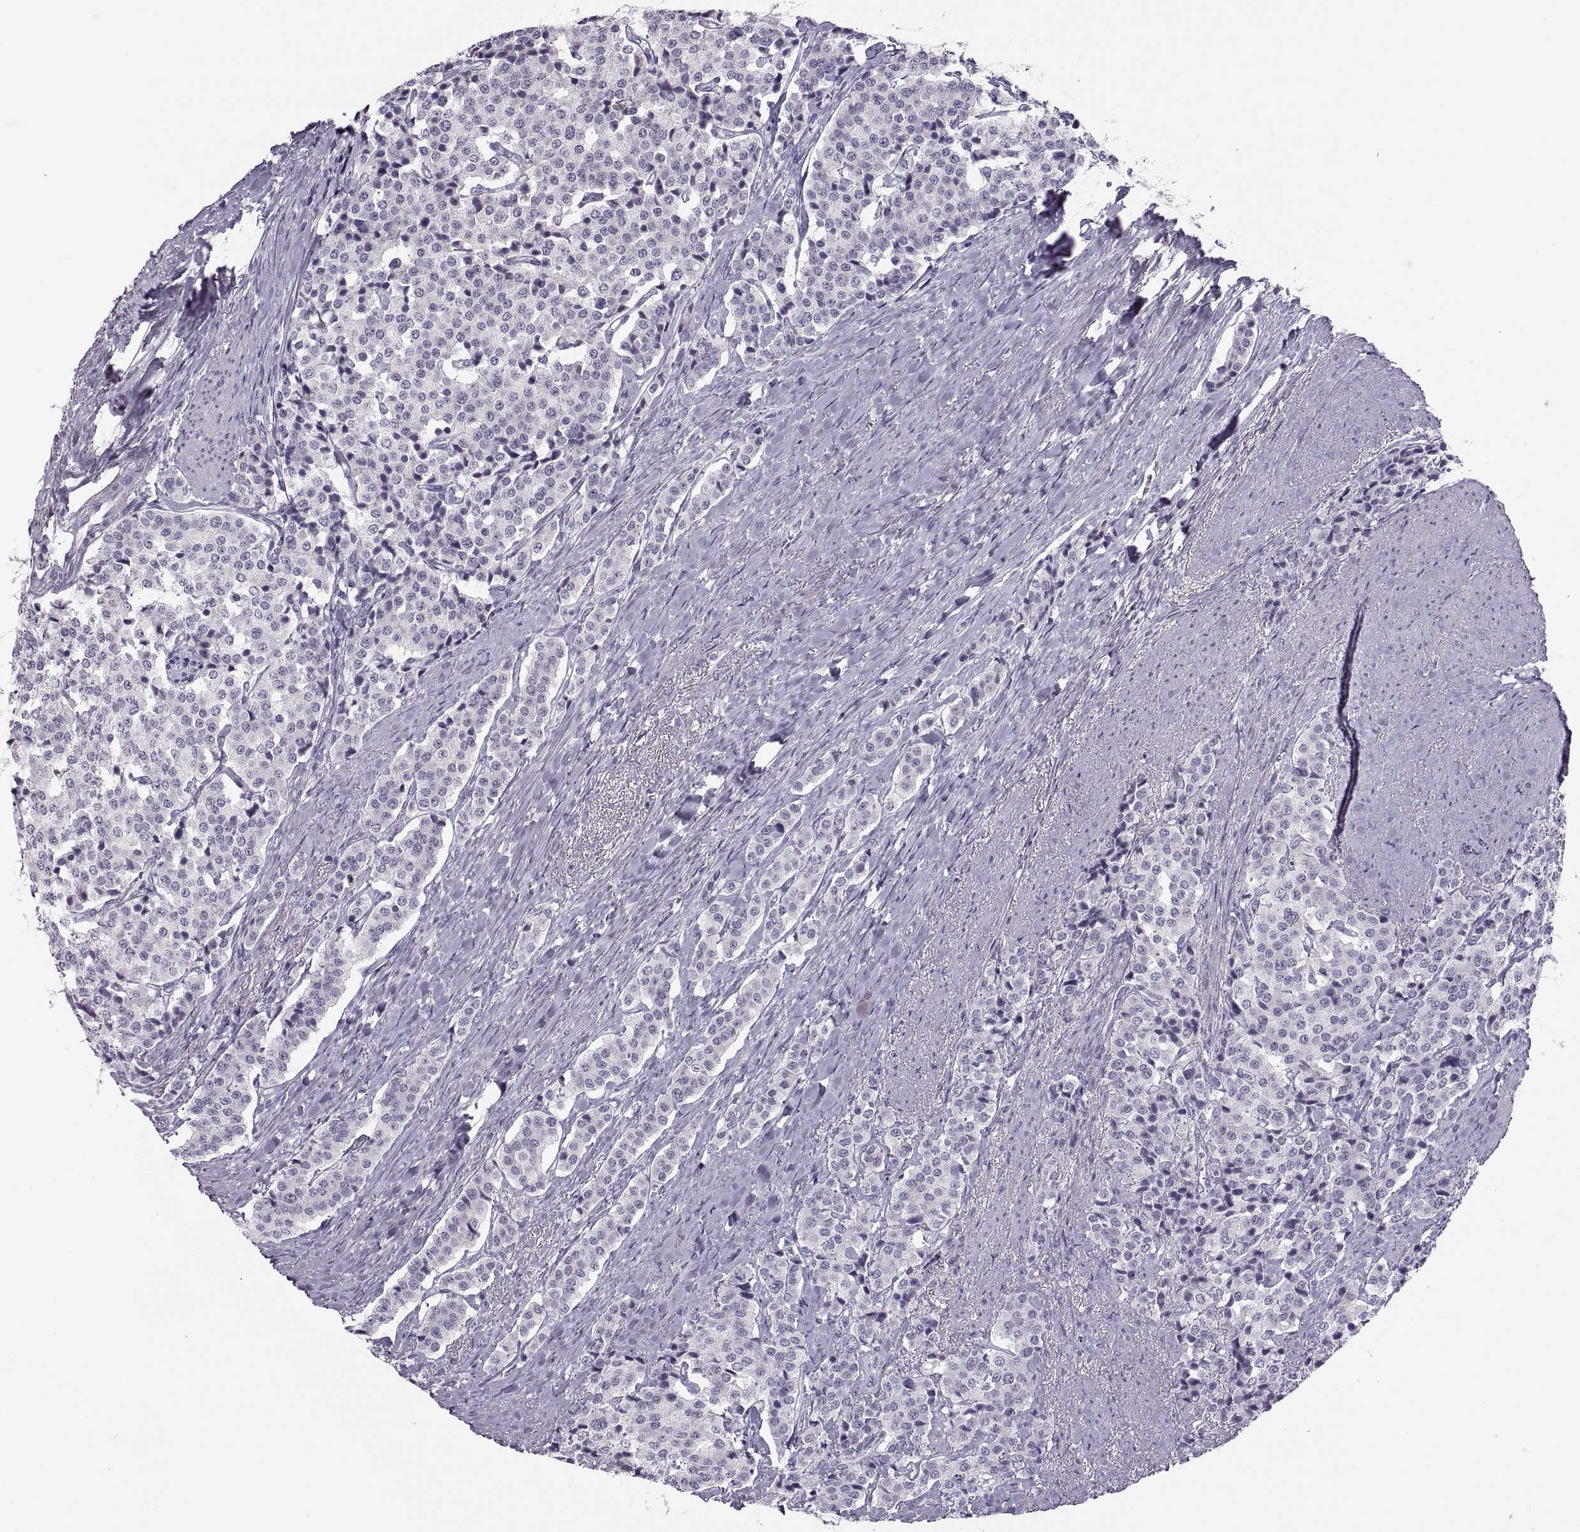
{"staining": {"intensity": "negative", "quantity": "none", "location": "none"}, "tissue": "carcinoid", "cell_type": "Tumor cells", "image_type": "cancer", "snomed": [{"axis": "morphology", "description": "Carcinoid, malignant, NOS"}, {"axis": "topography", "description": "Small intestine"}], "caption": "The photomicrograph displays no staining of tumor cells in carcinoid.", "gene": "C3orf22", "patient": {"sex": "female", "age": 58}}